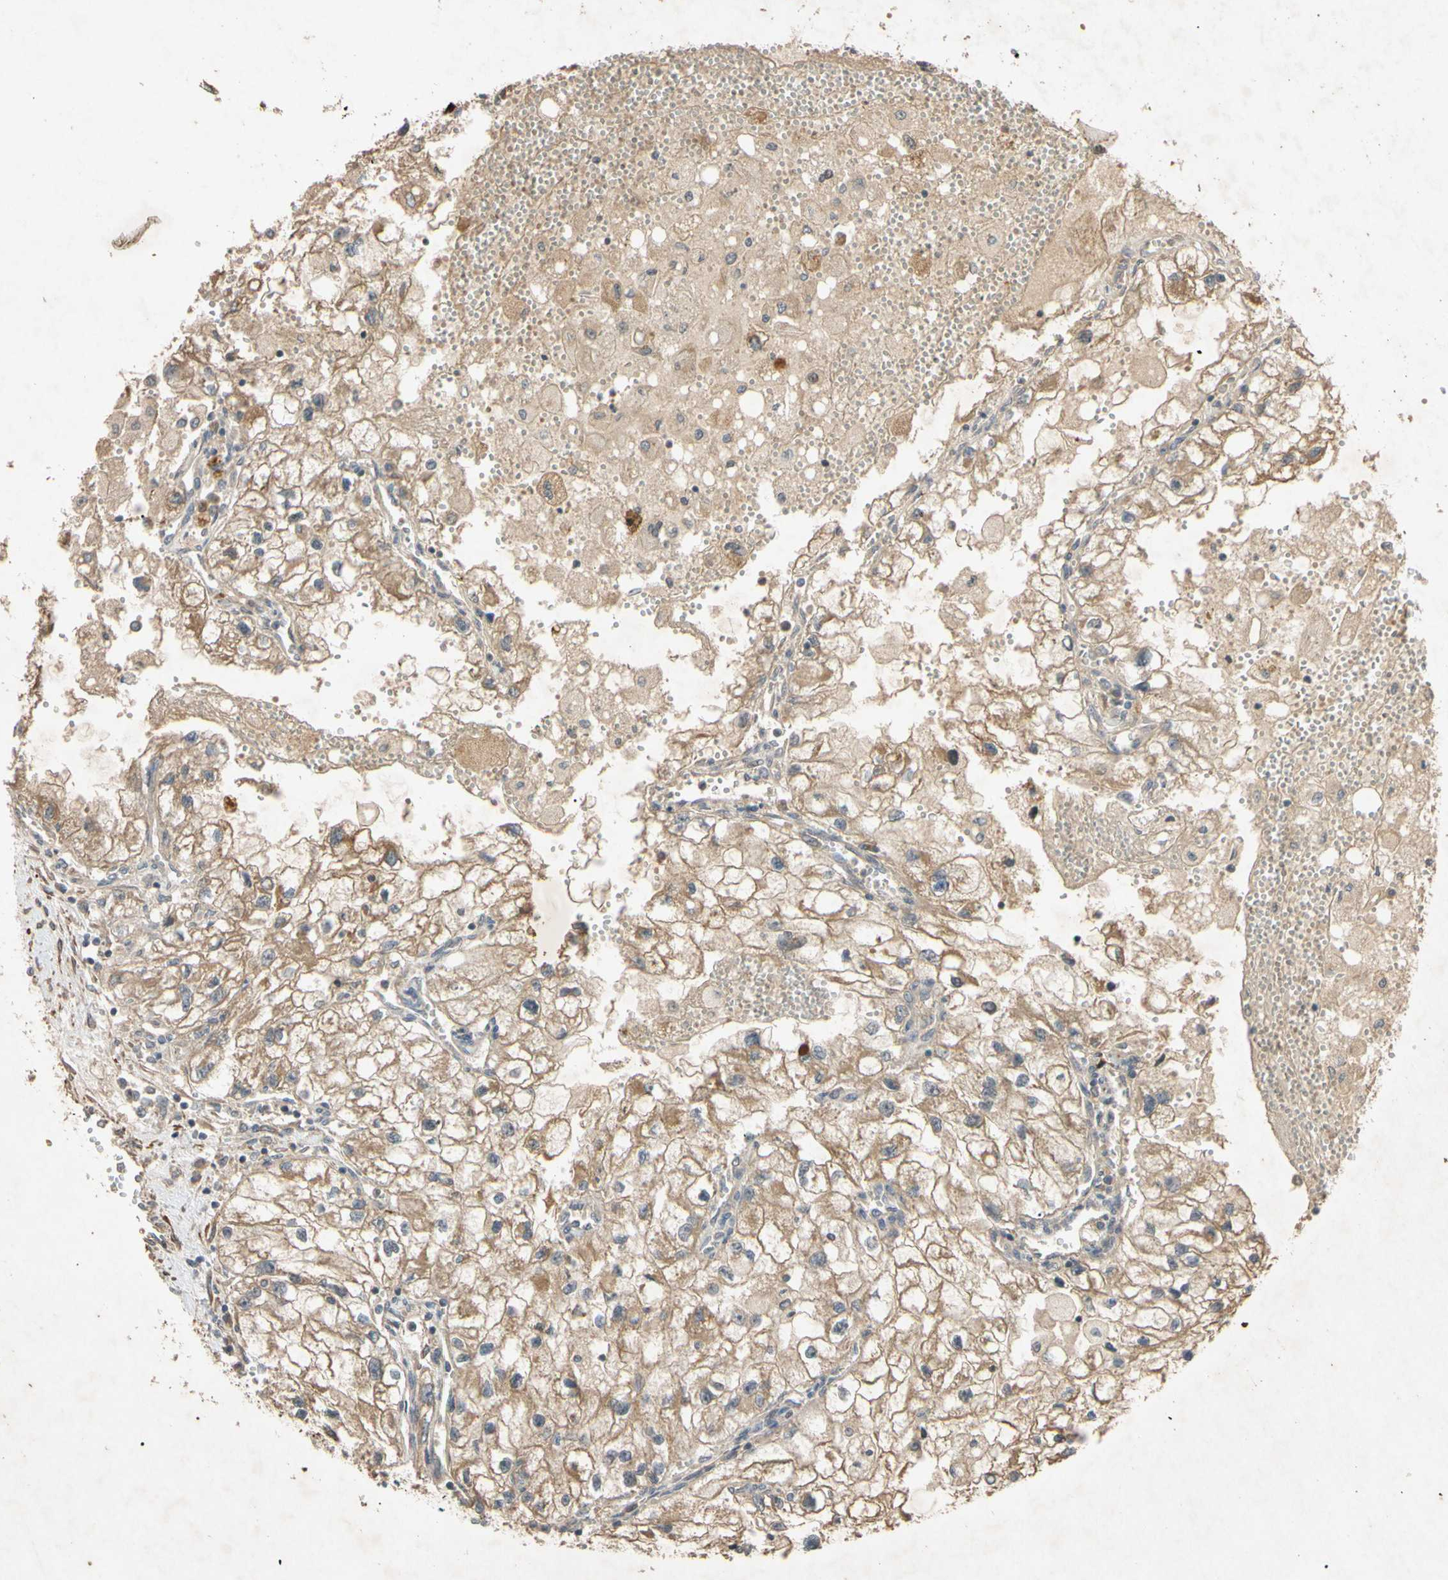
{"staining": {"intensity": "moderate", "quantity": ">75%", "location": "cytoplasmic/membranous"}, "tissue": "renal cancer", "cell_type": "Tumor cells", "image_type": "cancer", "snomed": [{"axis": "morphology", "description": "Adenocarcinoma, NOS"}, {"axis": "topography", "description": "Kidney"}], "caption": "High-magnification brightfield microscopy of renal cancer stained with DAB (brown) and counterstained with hematoxylin (blue). tumor cells exhibit moderate cytoplasmic/membranous staining is present in about>75% of cells. The protein of interest is stained brown, and the nuclei are stained in blue (DAB IHC with brightfield microscopy, high magnification).", "gene": "PARD6A", "patient": {"sex": "female", "age": 70}}